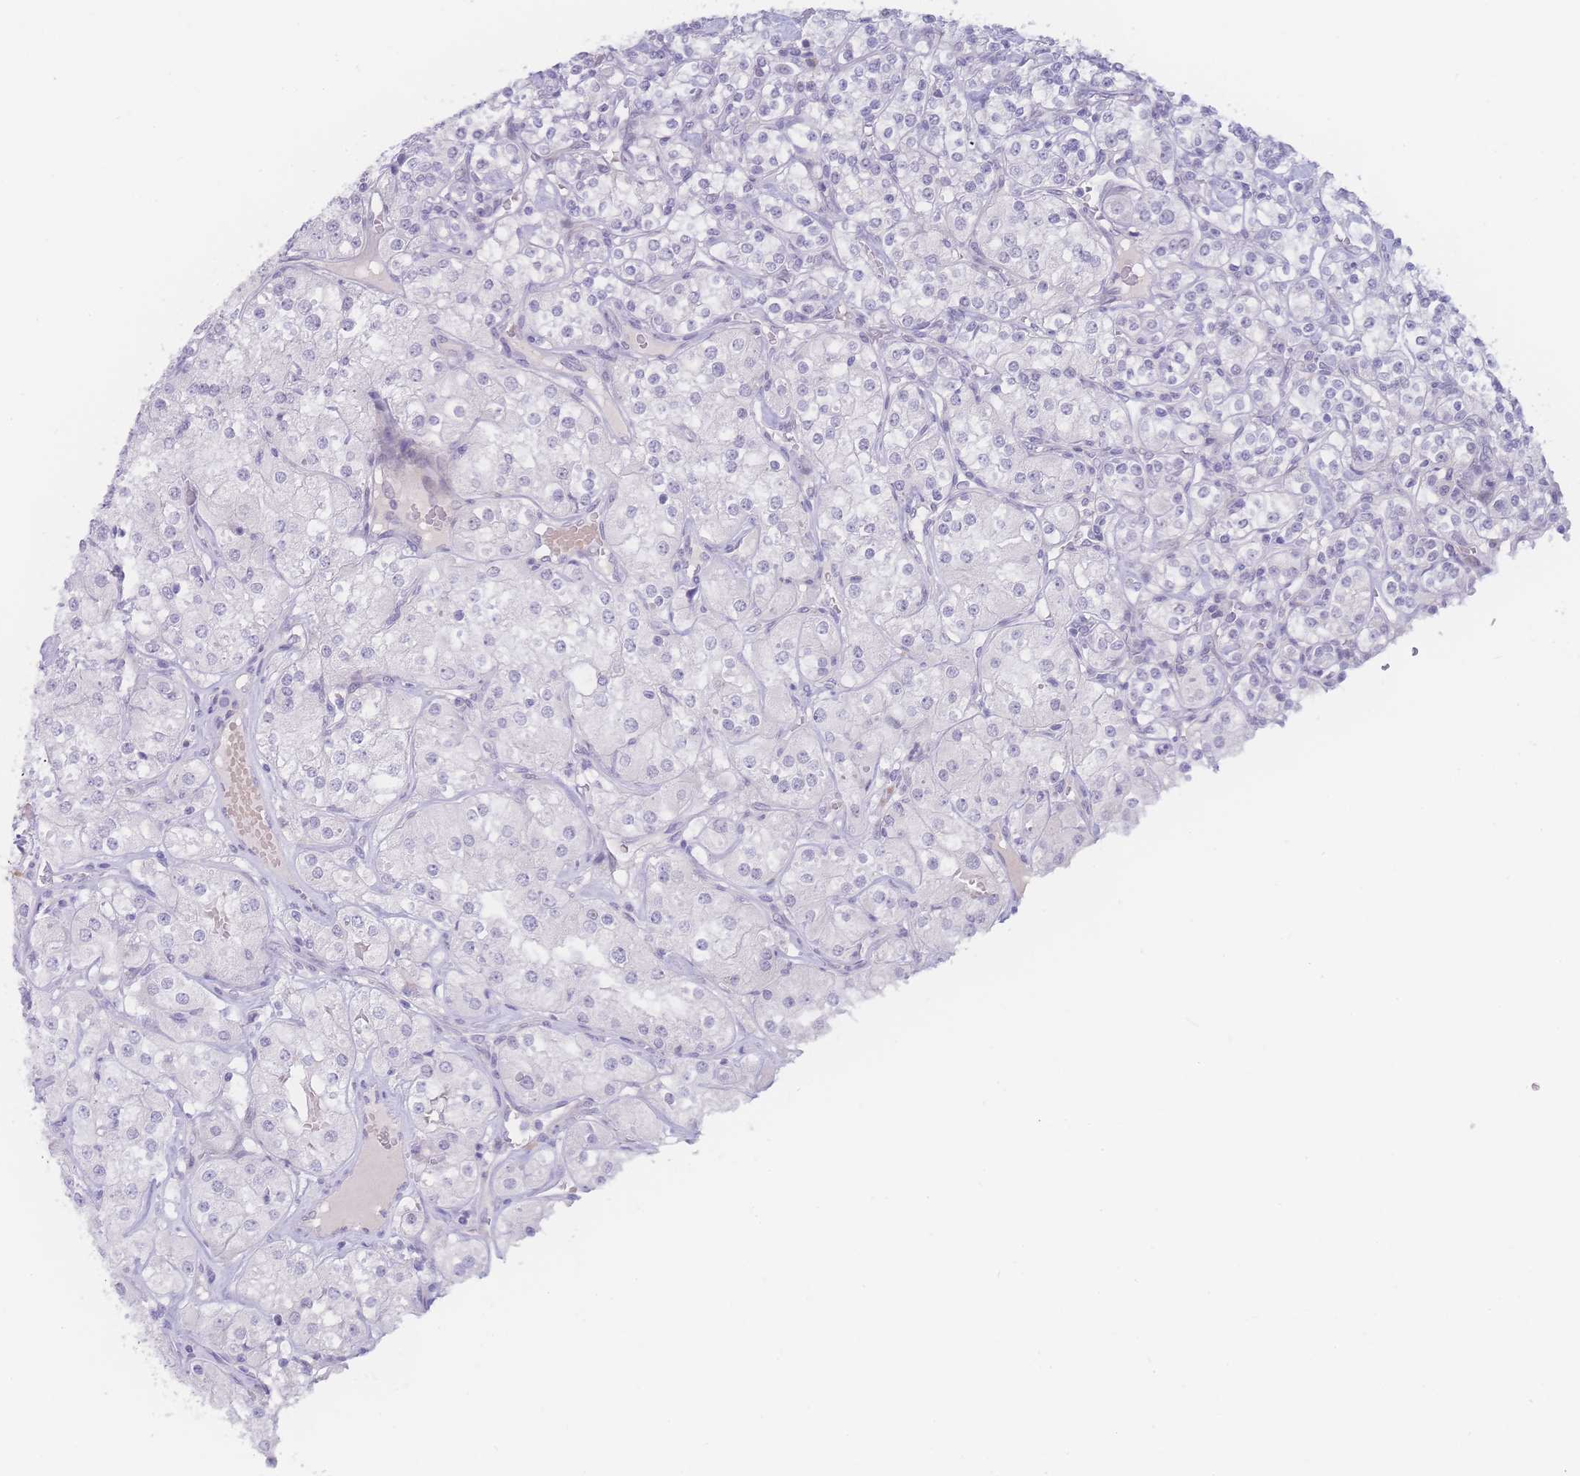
{"staining": {"intensity": "negative", "quantity": "none", "location": "none"}, "tissue": "renal cancer", "cell_type": "Tumor cells", "image_type": "cancer", "snomed": [{"axis": "morphology", "description": "Adenocarcinoma, NOS"}, {"axis": "topography", "description": "Kidney"}], "caption": "IHC histopathology image of neoplastic tissue: human renal cancer stained with DAB (3,3'-diaminobenzidine) exhibits no significant protein staining in tumor cells.", "gene": "PRSS22", "patient": {"sex": "male", "age": 77}}